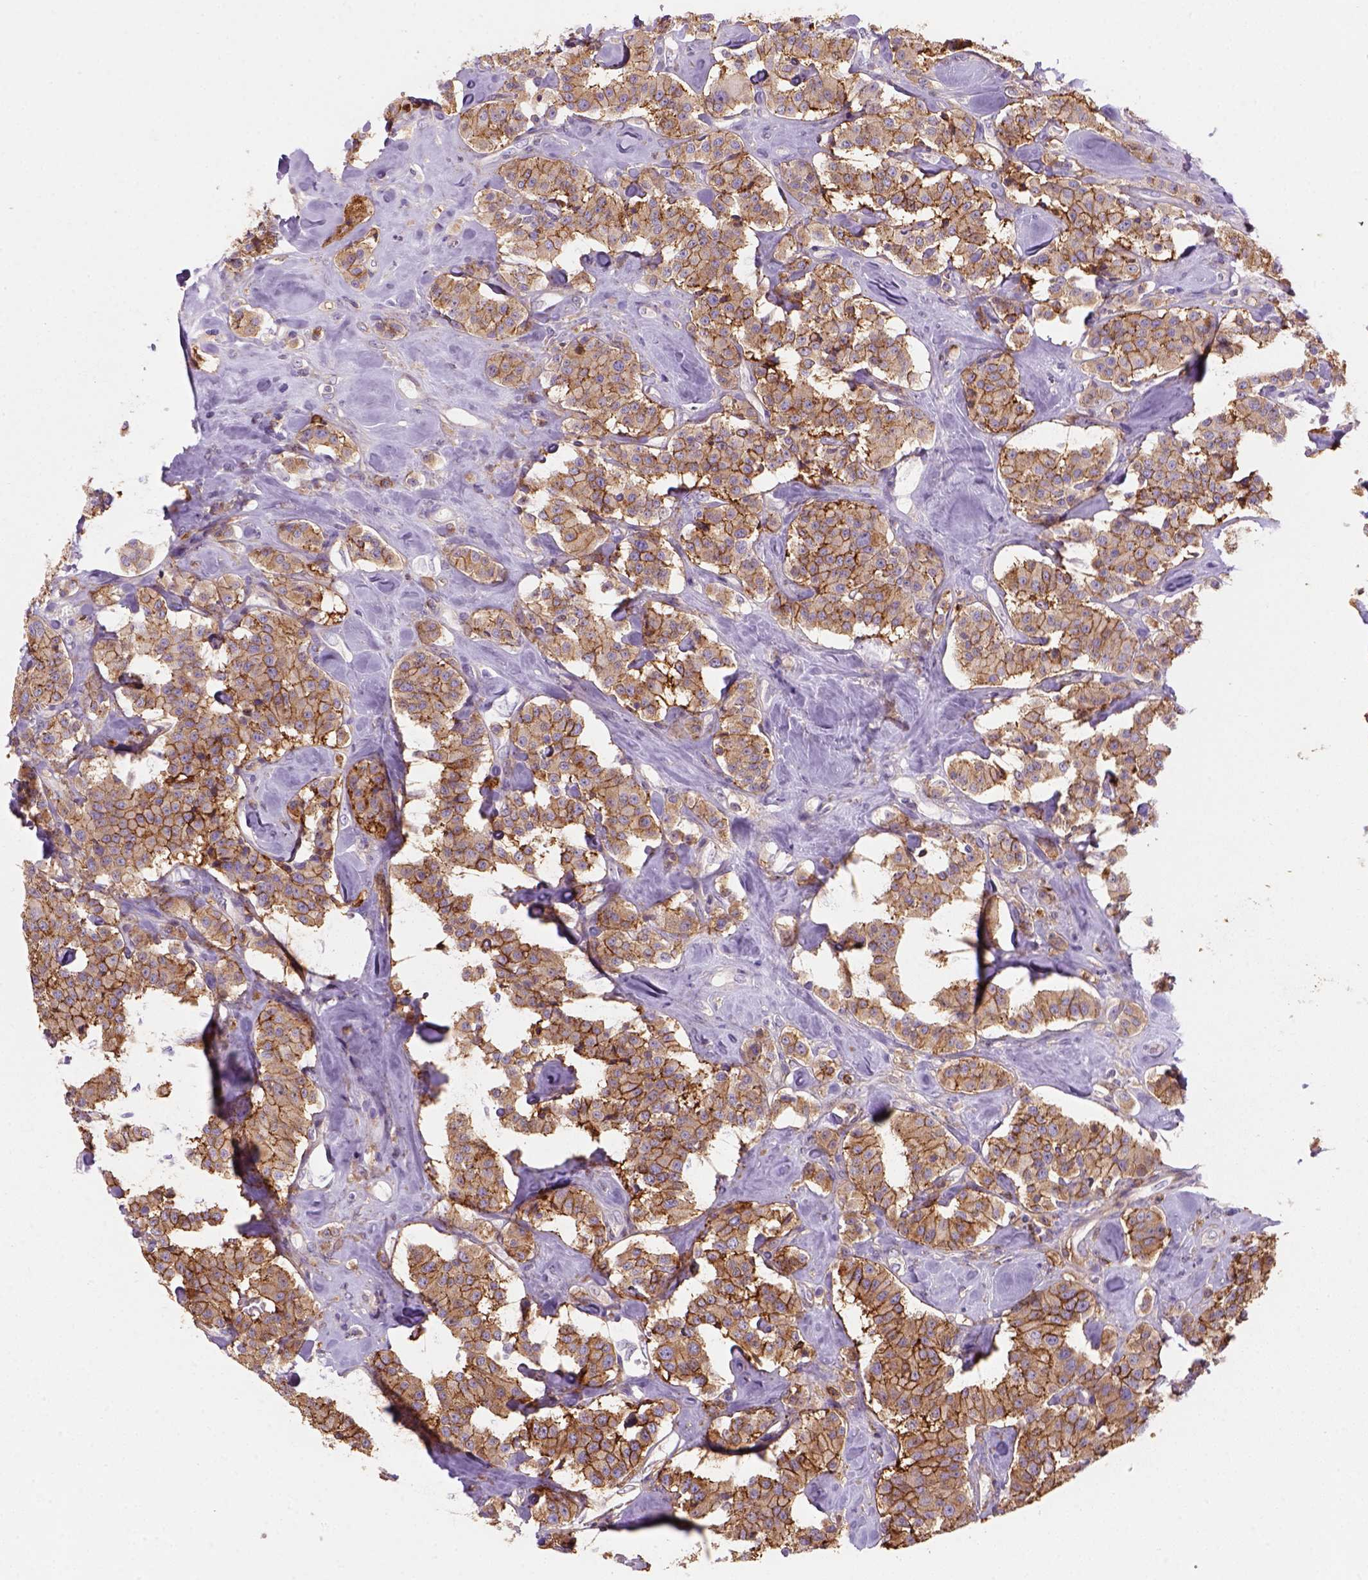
{"staining": {"intensity": "moderate", "quantity": ">75%", "location": "cytoplasmic/membranous"}, "tissue": "carcinoid", "cell_type": "Tumor cells", "image_type": "cancer", "snomed": [{"axis": "morphology", "description": "Carcinoid, malignant, NOS"}, {"axis": "topography", "description": "Pancreas"}], "caption": "Immunohistochemical staining of carcinoid shows medium levels of moderate cytoplasmic/membranous positivity in approximately >75% of tumor cells. Ihc stains the protein of interest in brown and the nuclei are stained blue.", "gene": "GPRC5D", "patient": {"sex": "male", "age": 41}}